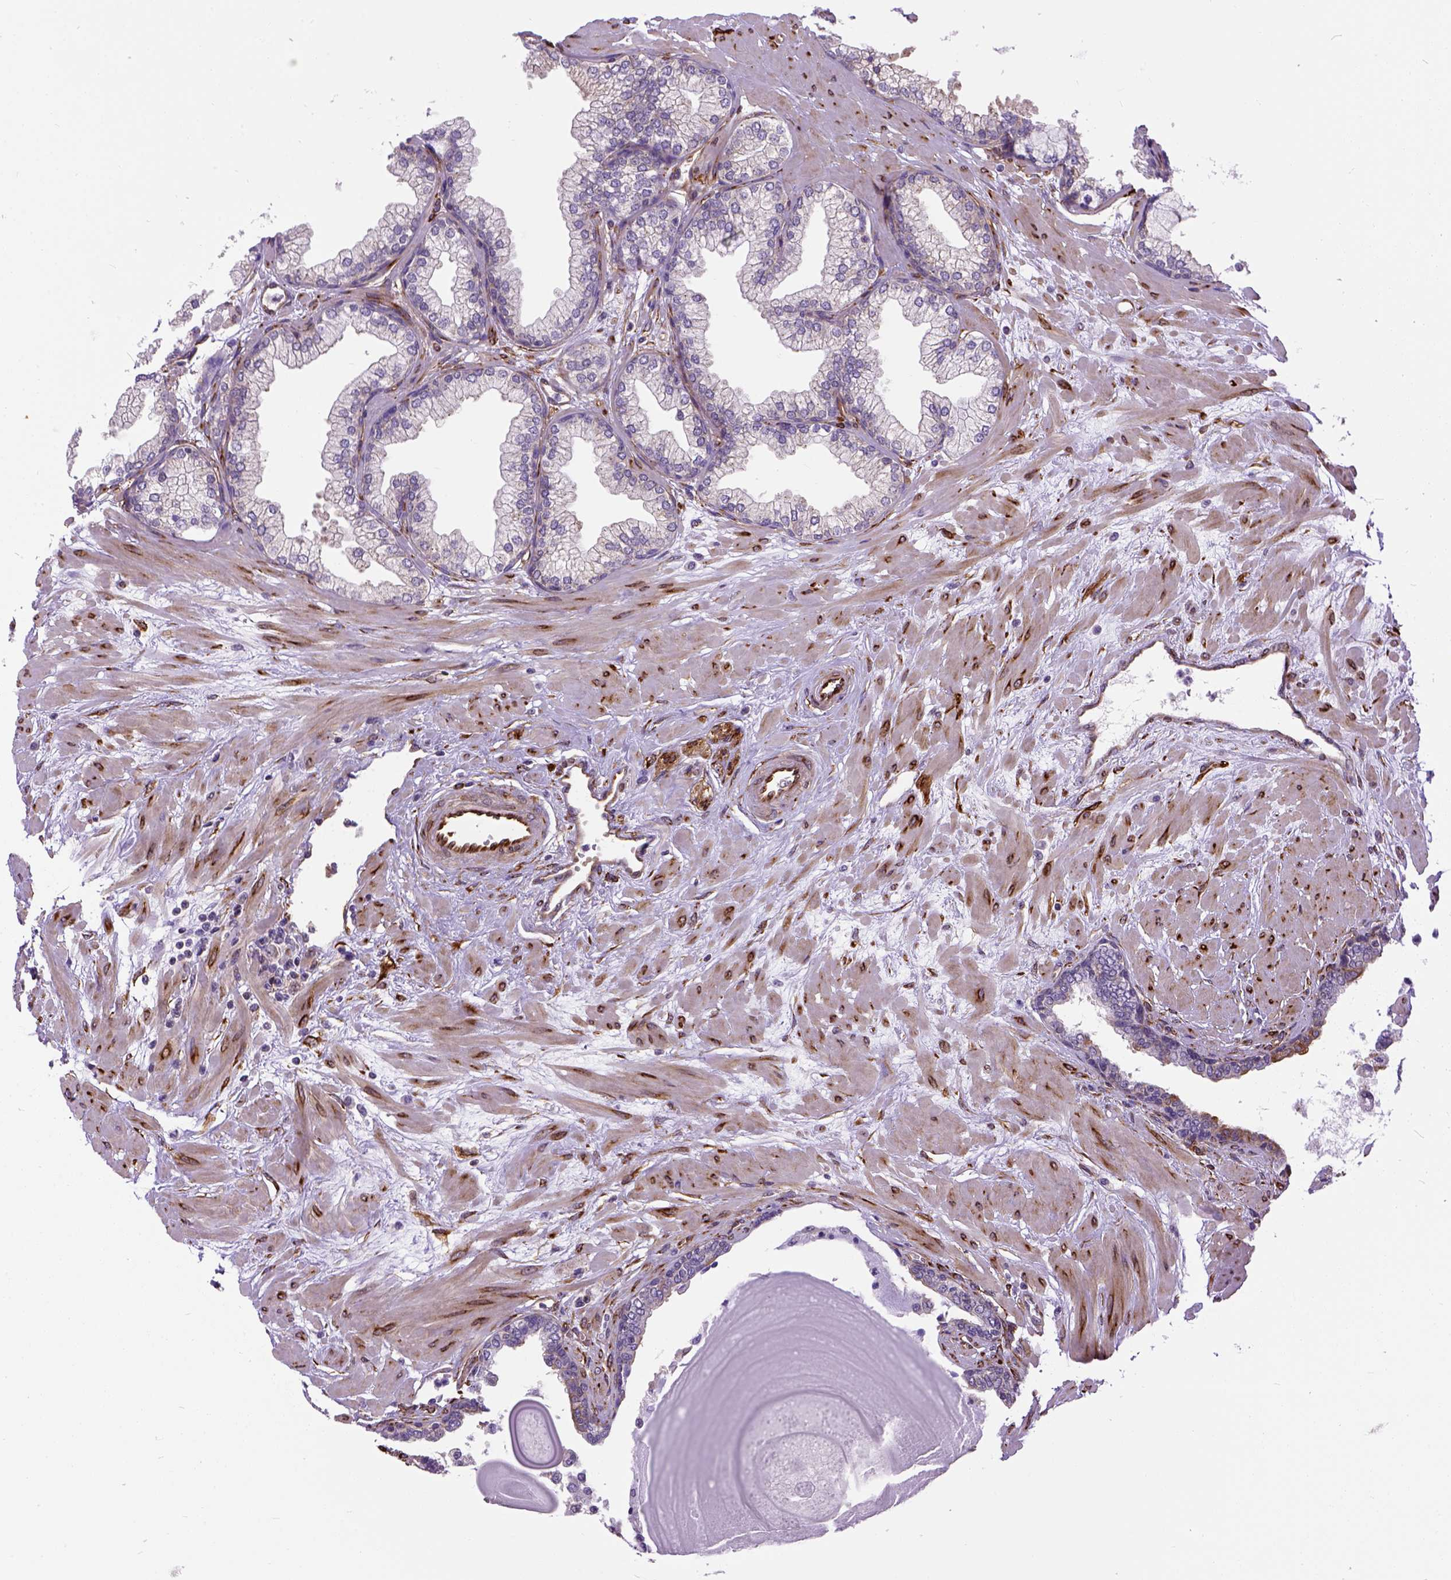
{"staining": {"intensity": "negative", "quantity": "none", "location": "none"}, "tissue": "prostate", "cell_type": "Glandular cells", "image_type": "normal", "snomed": [{"axis": "morphology", "description": "Normal tissue, NOS"}, {"axis": "topography", "description": "Prostate"}, {"axis": "topography", "description": "Peripheral nerve tissue"}], "caption": "The immunohistochemistry photomicrograph has no significant expression in glandular cells of prostate.", "gene": "KAZN", "patient": {"sex": "male", "age": 61}}